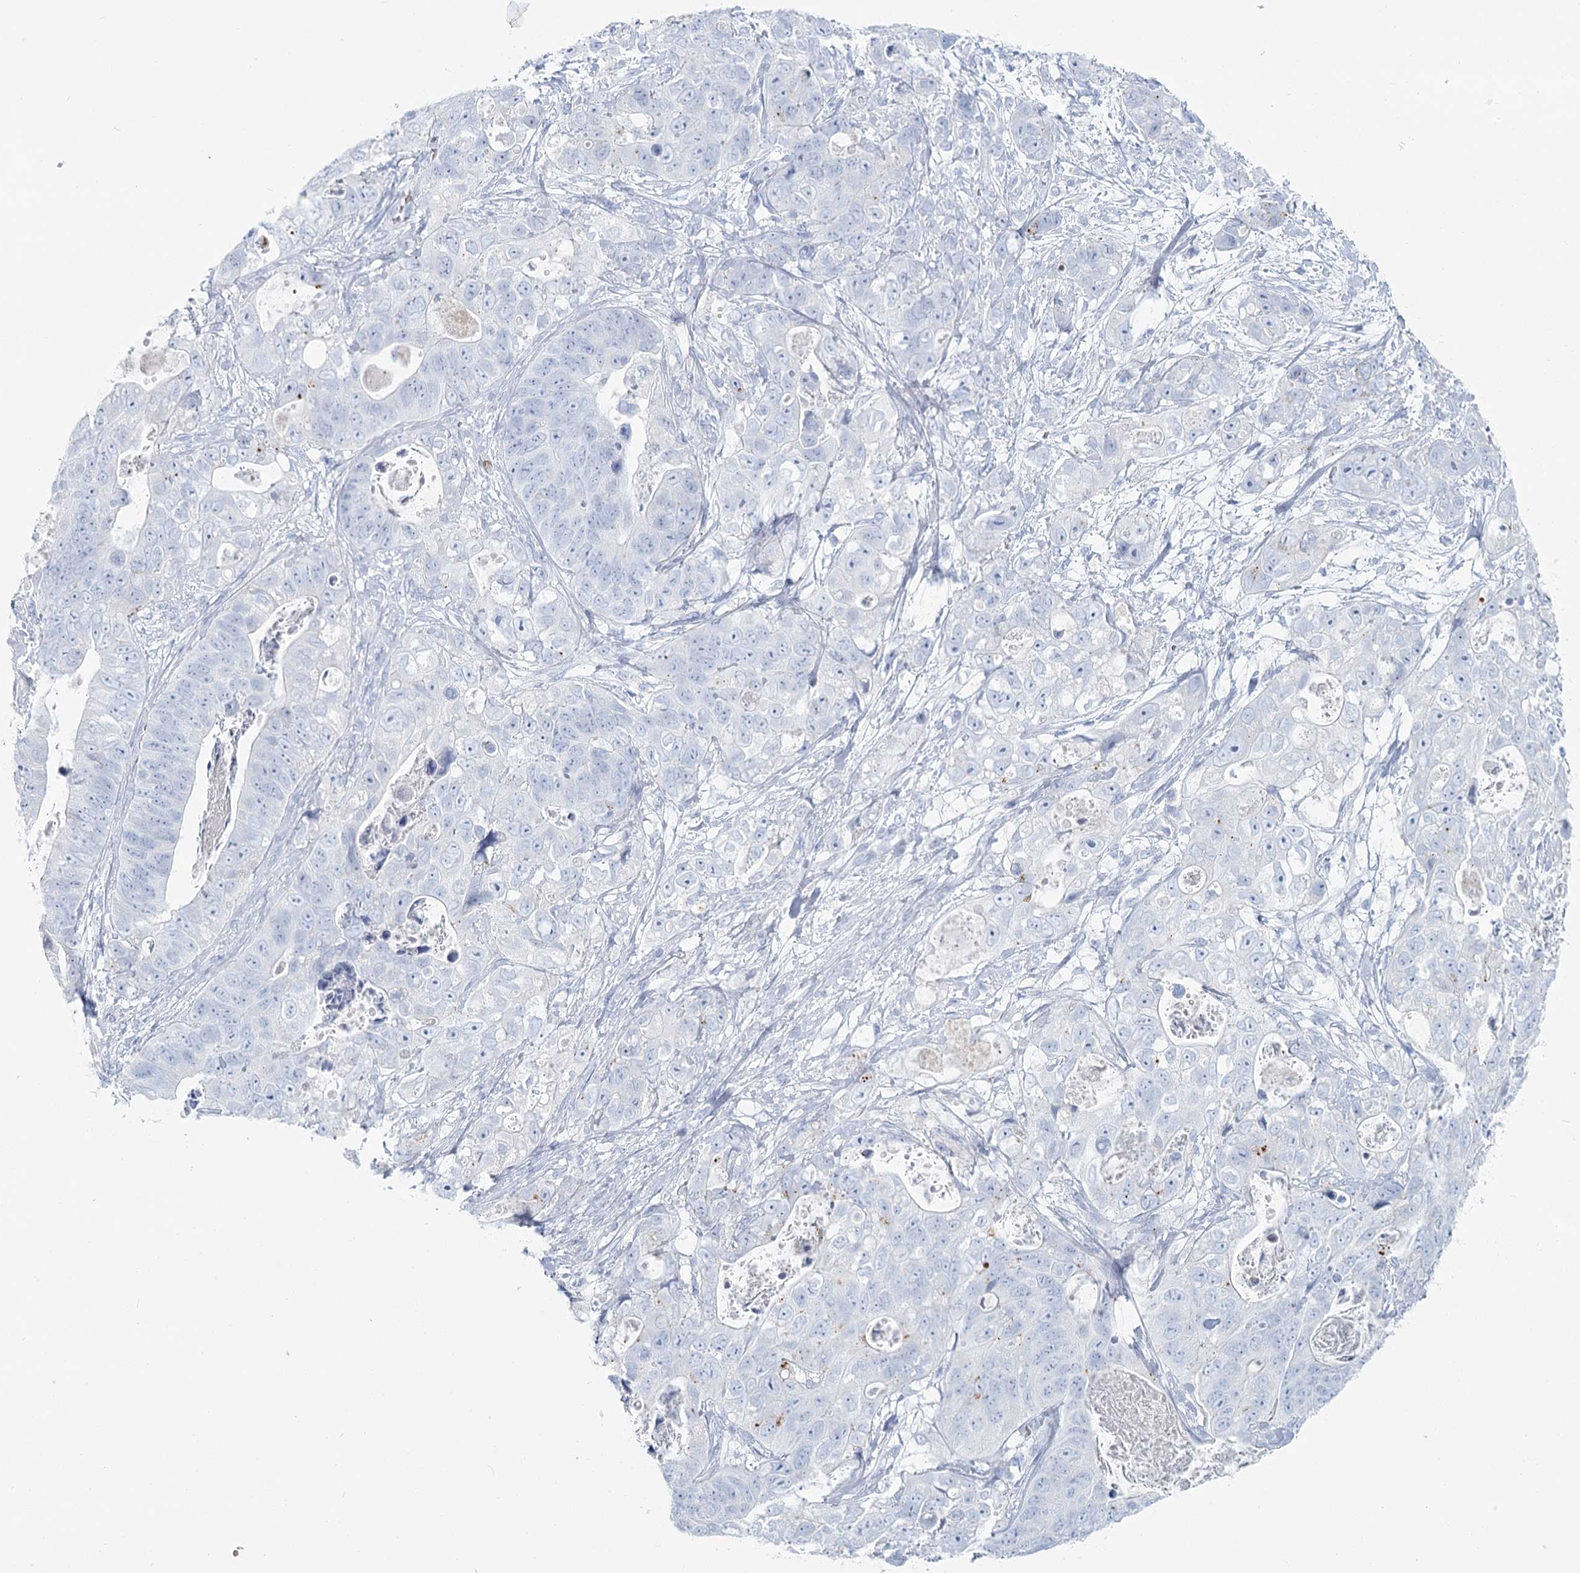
{"staining": {"intensity": "negative", "quantity": "none", "location": "none"}, "tissue": "stomach cancer", "cell_type": "Tumor cells", "image_type": "cancer", "snomed": [{"axis": "morphology", "description": "Adenocarcinoma, NOS"}, {"axis": "topography", "description": "Stomach"}], "caption": "Tumor cells are negative for brown protein staining in adenocarcinoma (stomach).", "gene": "IFIT5", "patient": {"sex": "female", "age": 89}}